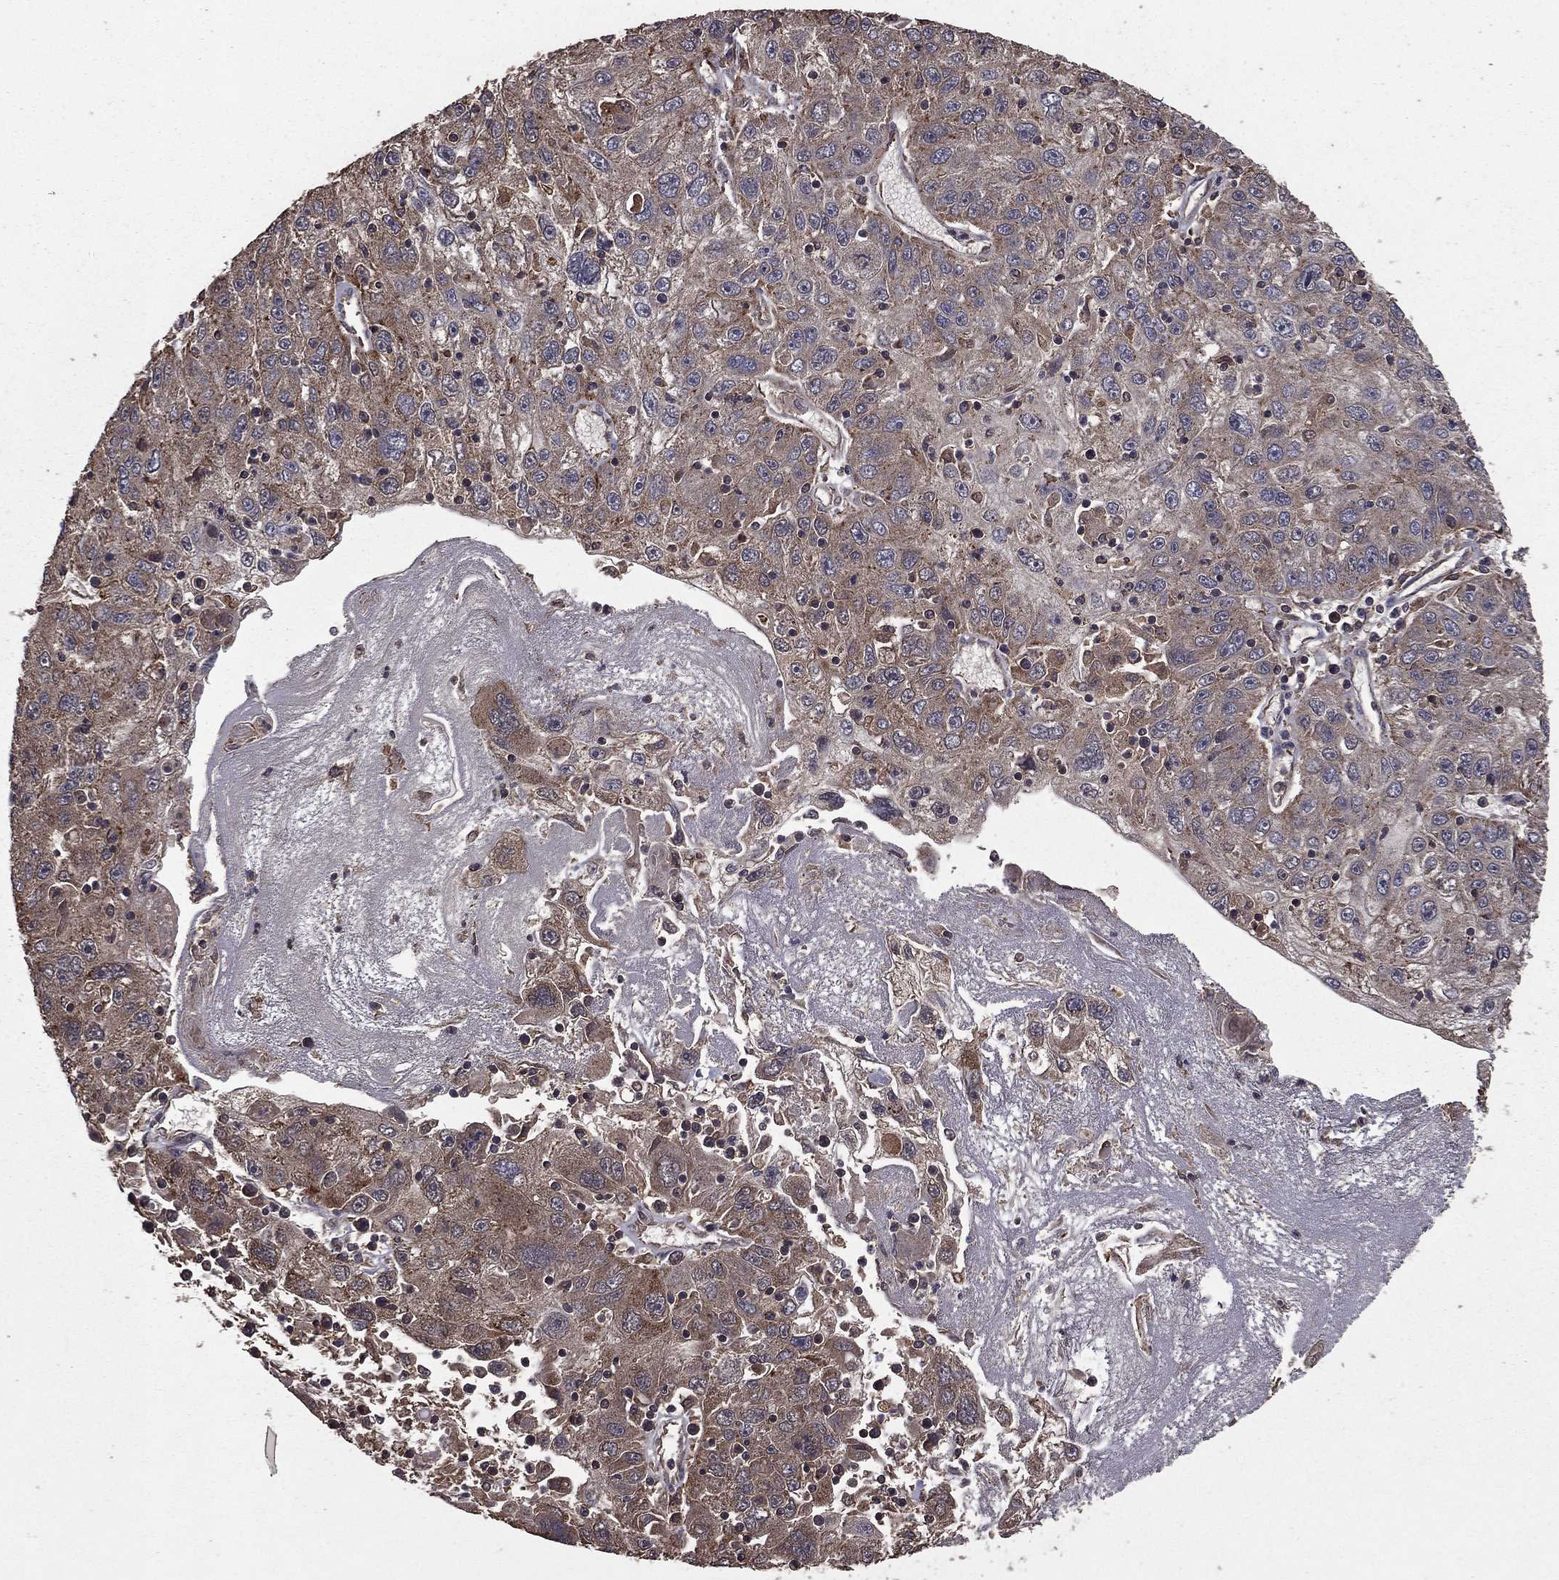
{"staining": {"intensity": "weak", "quantity": "<25%", "location": "cytoplasmic/membranous"}, "tissue": "stomach cancer", "cell_type": "Tumor cells", "image_type": "cancer", "snomed": [{"axis": "morphology", "description": "Adenocarcinoma, NOS"}, {"axis": "topography", "description": "Stomach"}], "caption": "Immunohistochemistry micrograph of human stomach cancer (adenocarcinoma) stained for a protein (brown), which shows no staining in tumor cells. (DAB (3,3'-diaminobenzidine) IHC visualized using brightfield microscopy, high magnification).", "gene": "BIRC6", "patient": {"sex": "male", "age": 56}}